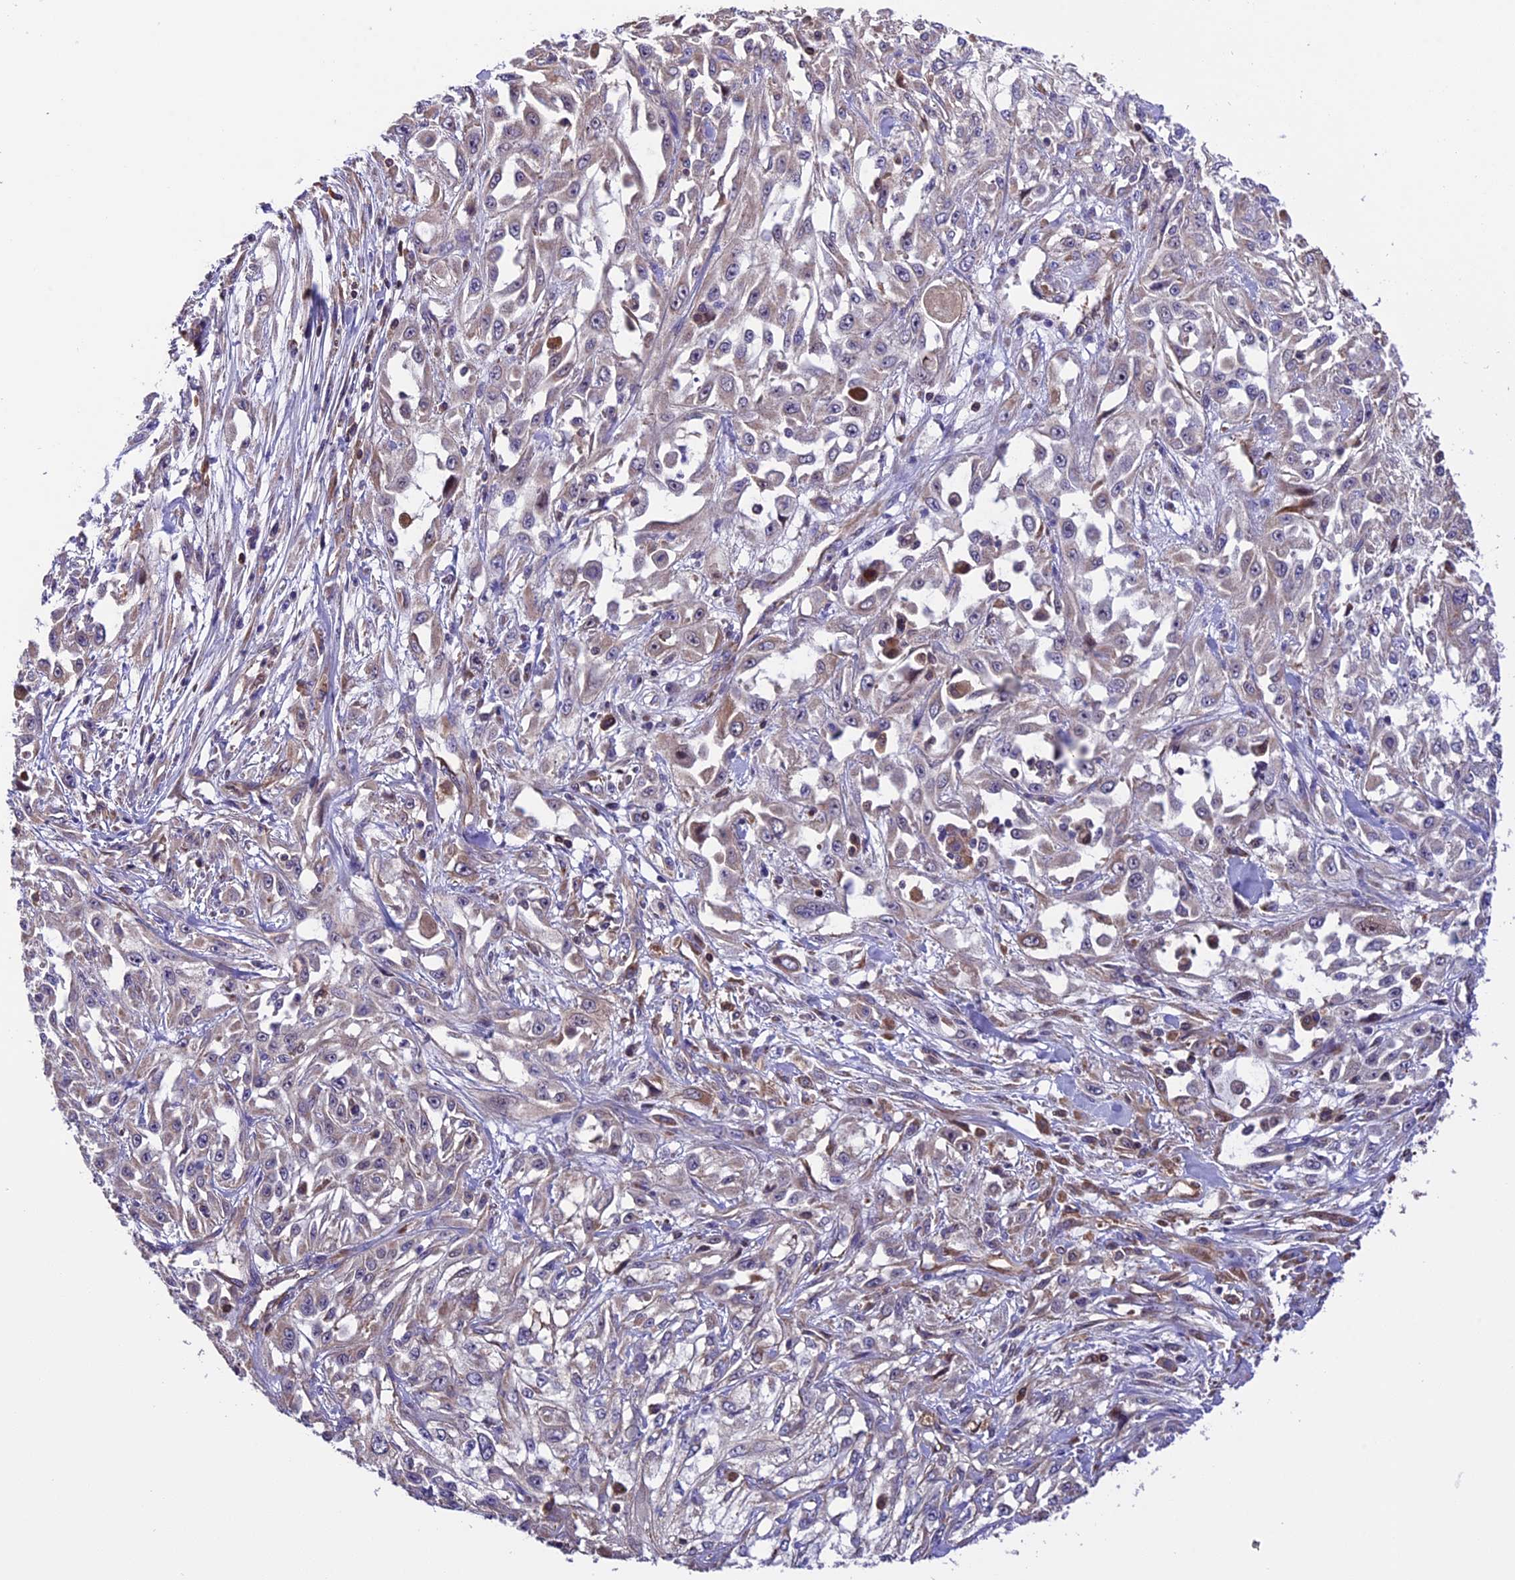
{"staining": {"intensity": "weak", "quantity": "<25%", "location": "cytoplasmic/membranous"}, "tissue": "skin cancer", "cell_type": "Tumor cells", "image_type": "cancer", "snomed": [{"axis": "morphology", "description": "Squamous cell carcinoma, NOS"}, {"axis": "morphology", "description": "Squamous cell carcinoma, metastatic, NOS"}, {"axis": "topography", "description": "Skin"}, {"axis": "topography", "description": "Lymph node"}], "caption": "Immunohistochemistry (IHC) of skin cancer (metastatic squamous cell carcinoma) reveals no expression in tumor cells.", "gene": "METTL22", "patient": {"sex": "male", "age": 75}}